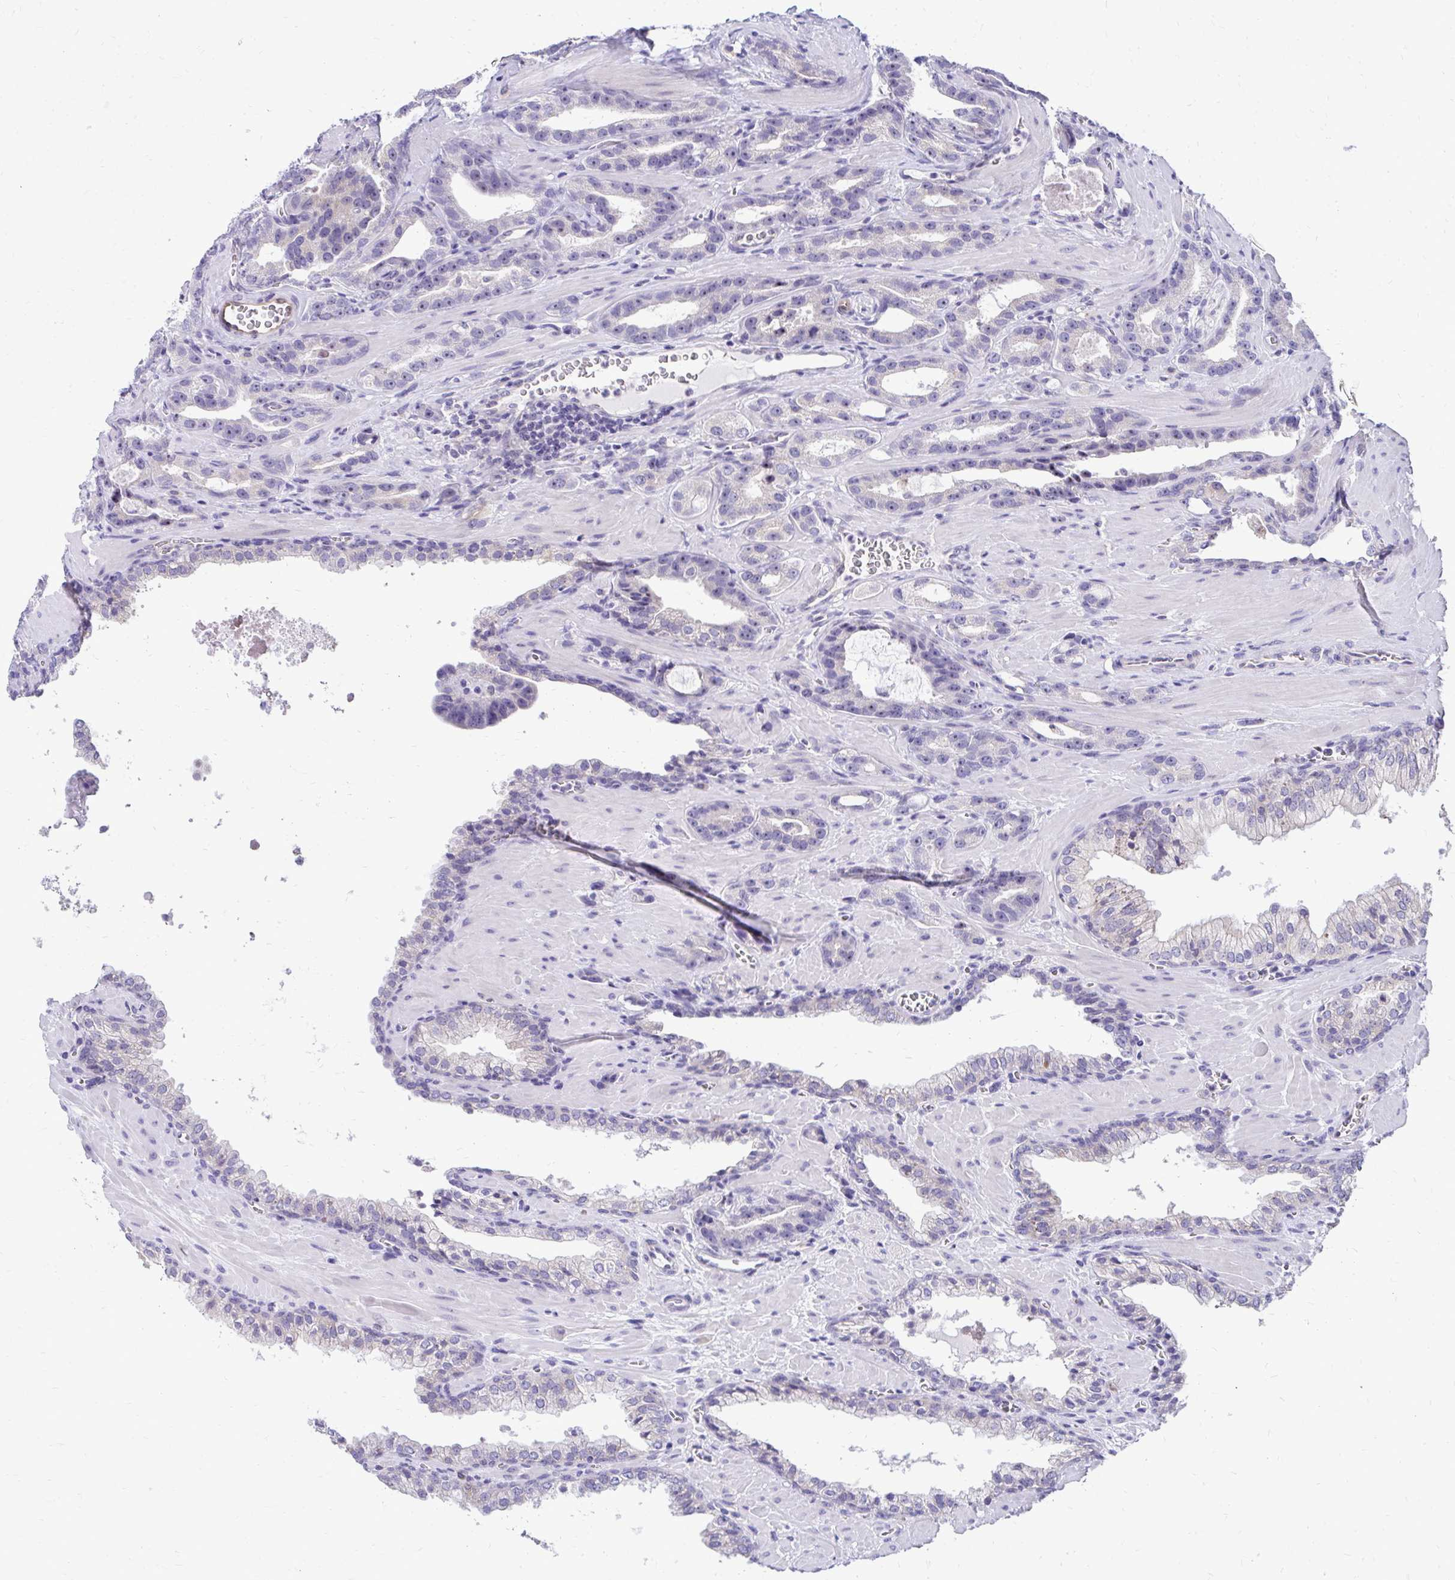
{"staining": {"intensity": "negative", "quantity": "none", "location": "none"}, "tissue": "prostate cancer", "cell_type": "Tumor cells", "image_type": "cancer", "snomed": [{"axis": "morphology", "description": "Adenocarcinoma, High grade"}, {"axis": "topography", "description": "Prostate"}], "caption": "Histopathology image shows no protein staining in tumor cells of prostate cancer tissue.", "gene": "NIFK", "patient": {"sex": "male", "age": 65}}